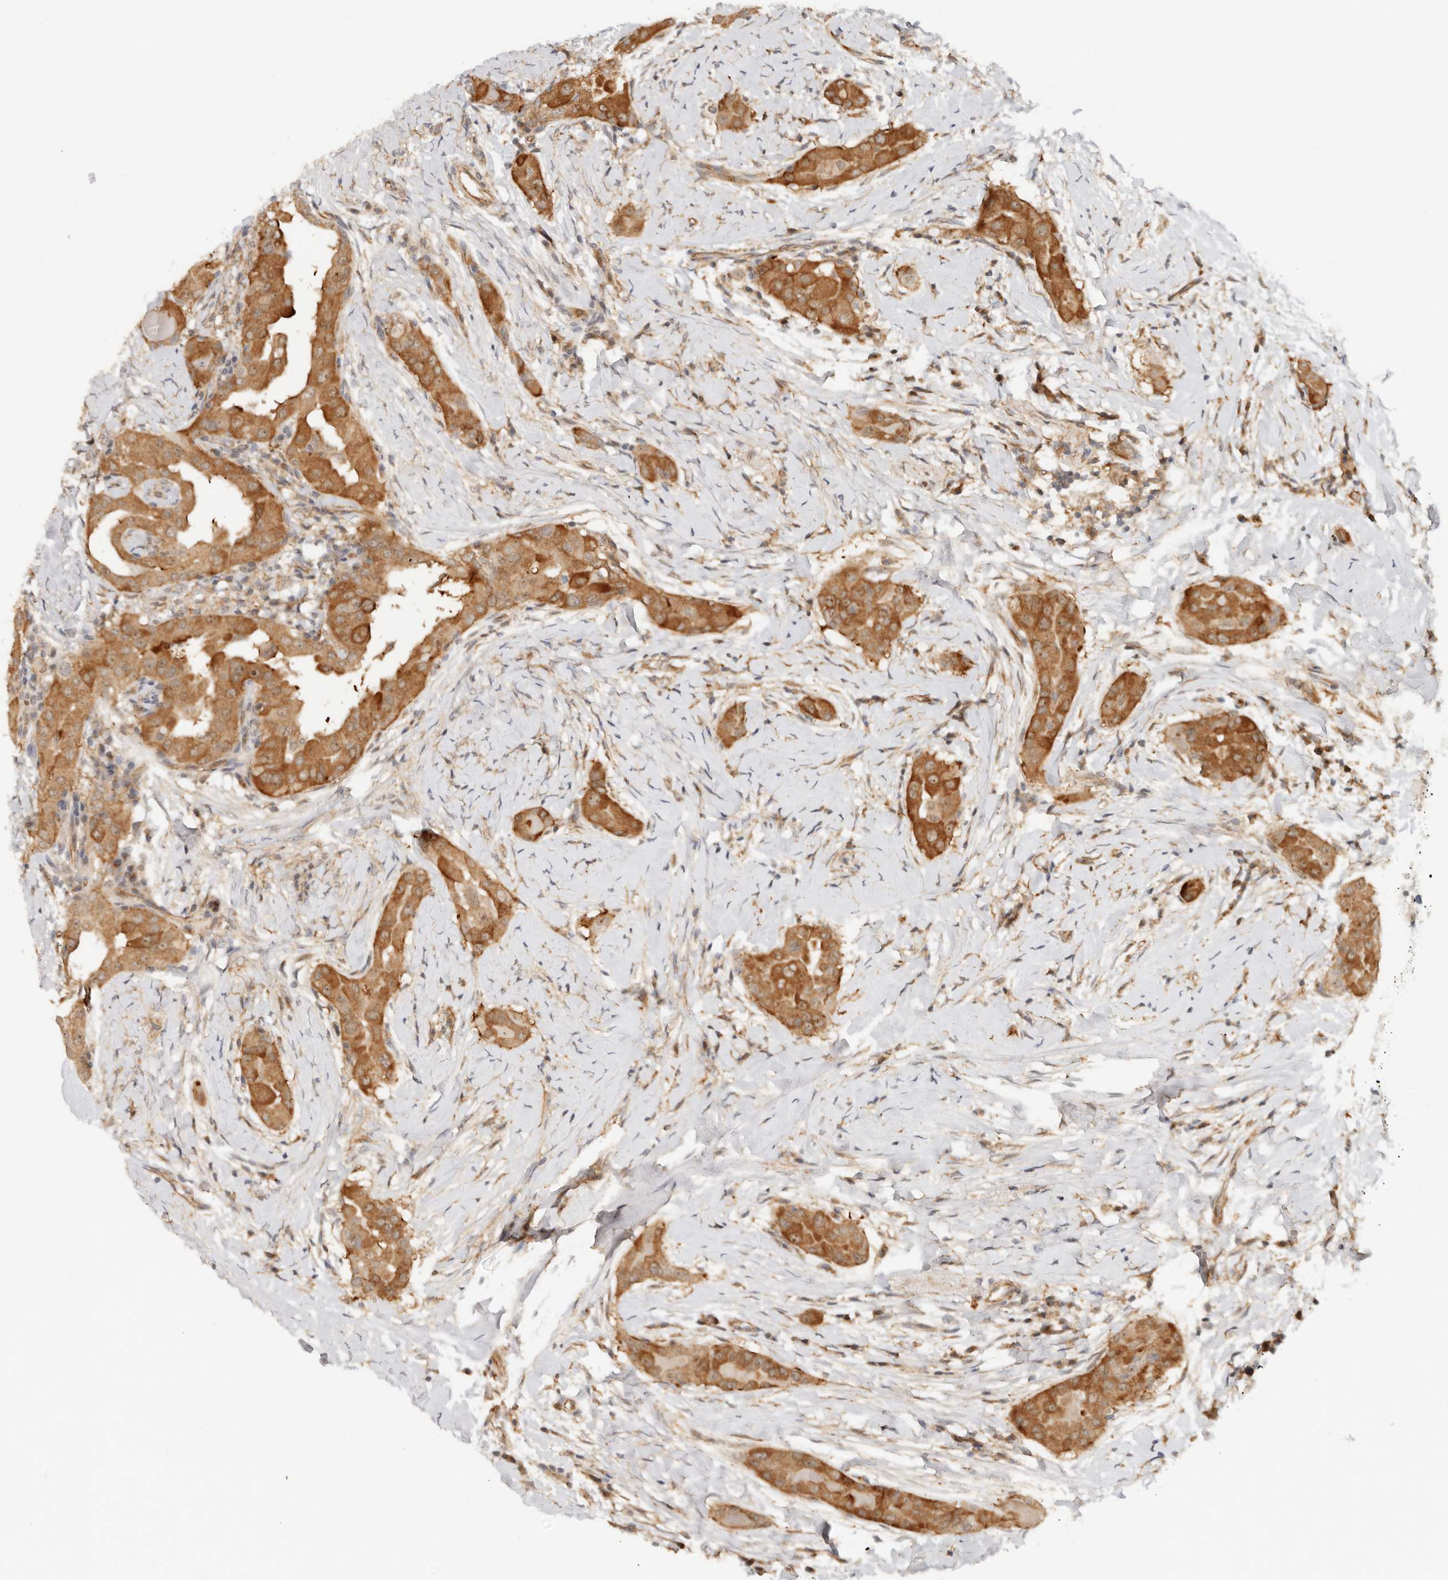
{"staining": {"intensity": "strong", "quantity": ">75%", "location": "cytoplasmic/membranous"}, "tissue": "thyroid cancer", "cell_type": "Tumor cells", "image_type": "cancer", "snomed": [{"axis": "morphology", "description": "Papillary adenocarcinoma, NOS"}, {"axis": "topography", "description": "Thyroid gland"}], "caption": "A histopathology image of human thyroid cancer (papillary adenocarcinoma) stained for a protein exhibits strong cytoplasmic/membranous brown staining in tumor cells.", "gene": "HEXD", "patient": {"sex": "male", "age": 33}}